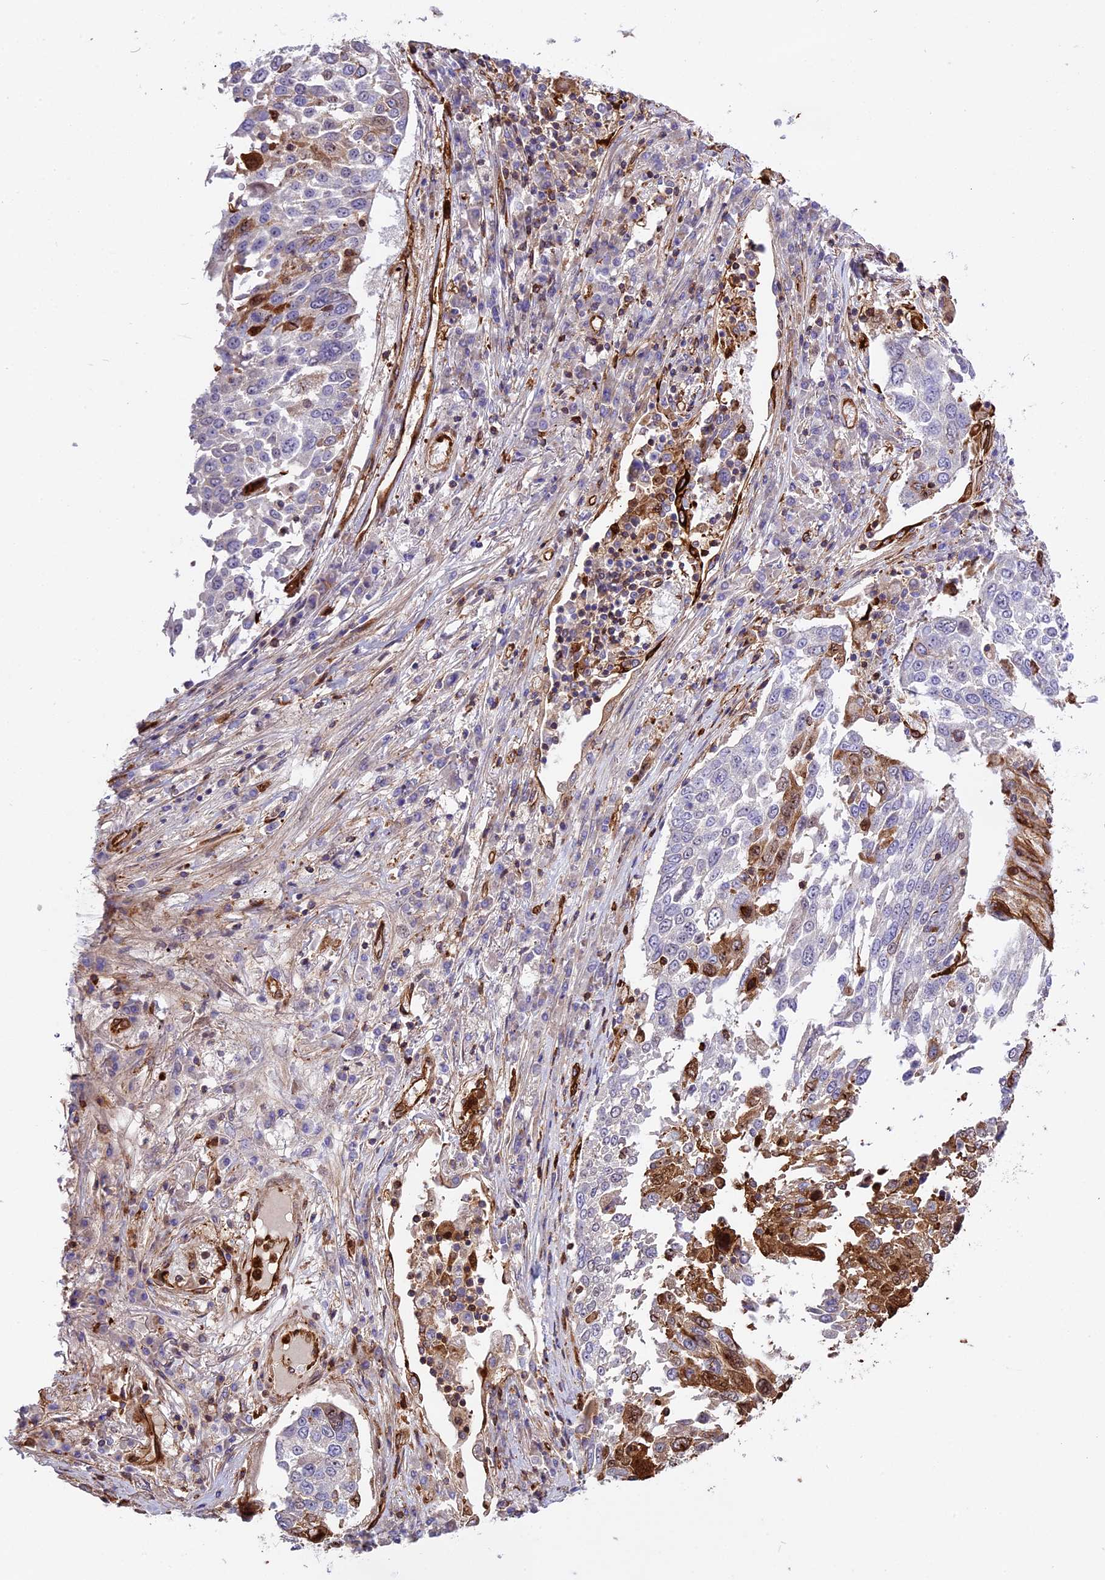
{"staining": {"intensity": "moderate", "quantity": "<25%", "location": "cytoplasmic/membranous,nuclear"}, "tissue": "lung cancer", "cell_type": "Tumor cells", "image_type": "cancer", "snomed": [{"axis": "morphology", "description": "Squamous cell carcinoma, NOS"}, {"axis": "topography", "description": "Lung"}], "caption": "Human lung cancer (squamous cell carcinoma) stained with a brown dye shows moderate cytoplasmic/membranous and nuclear positive positivity in approximately <25% of tumor cells.", "gene": "CD99L2", "patient": {"sex": "male", "age": 65}}